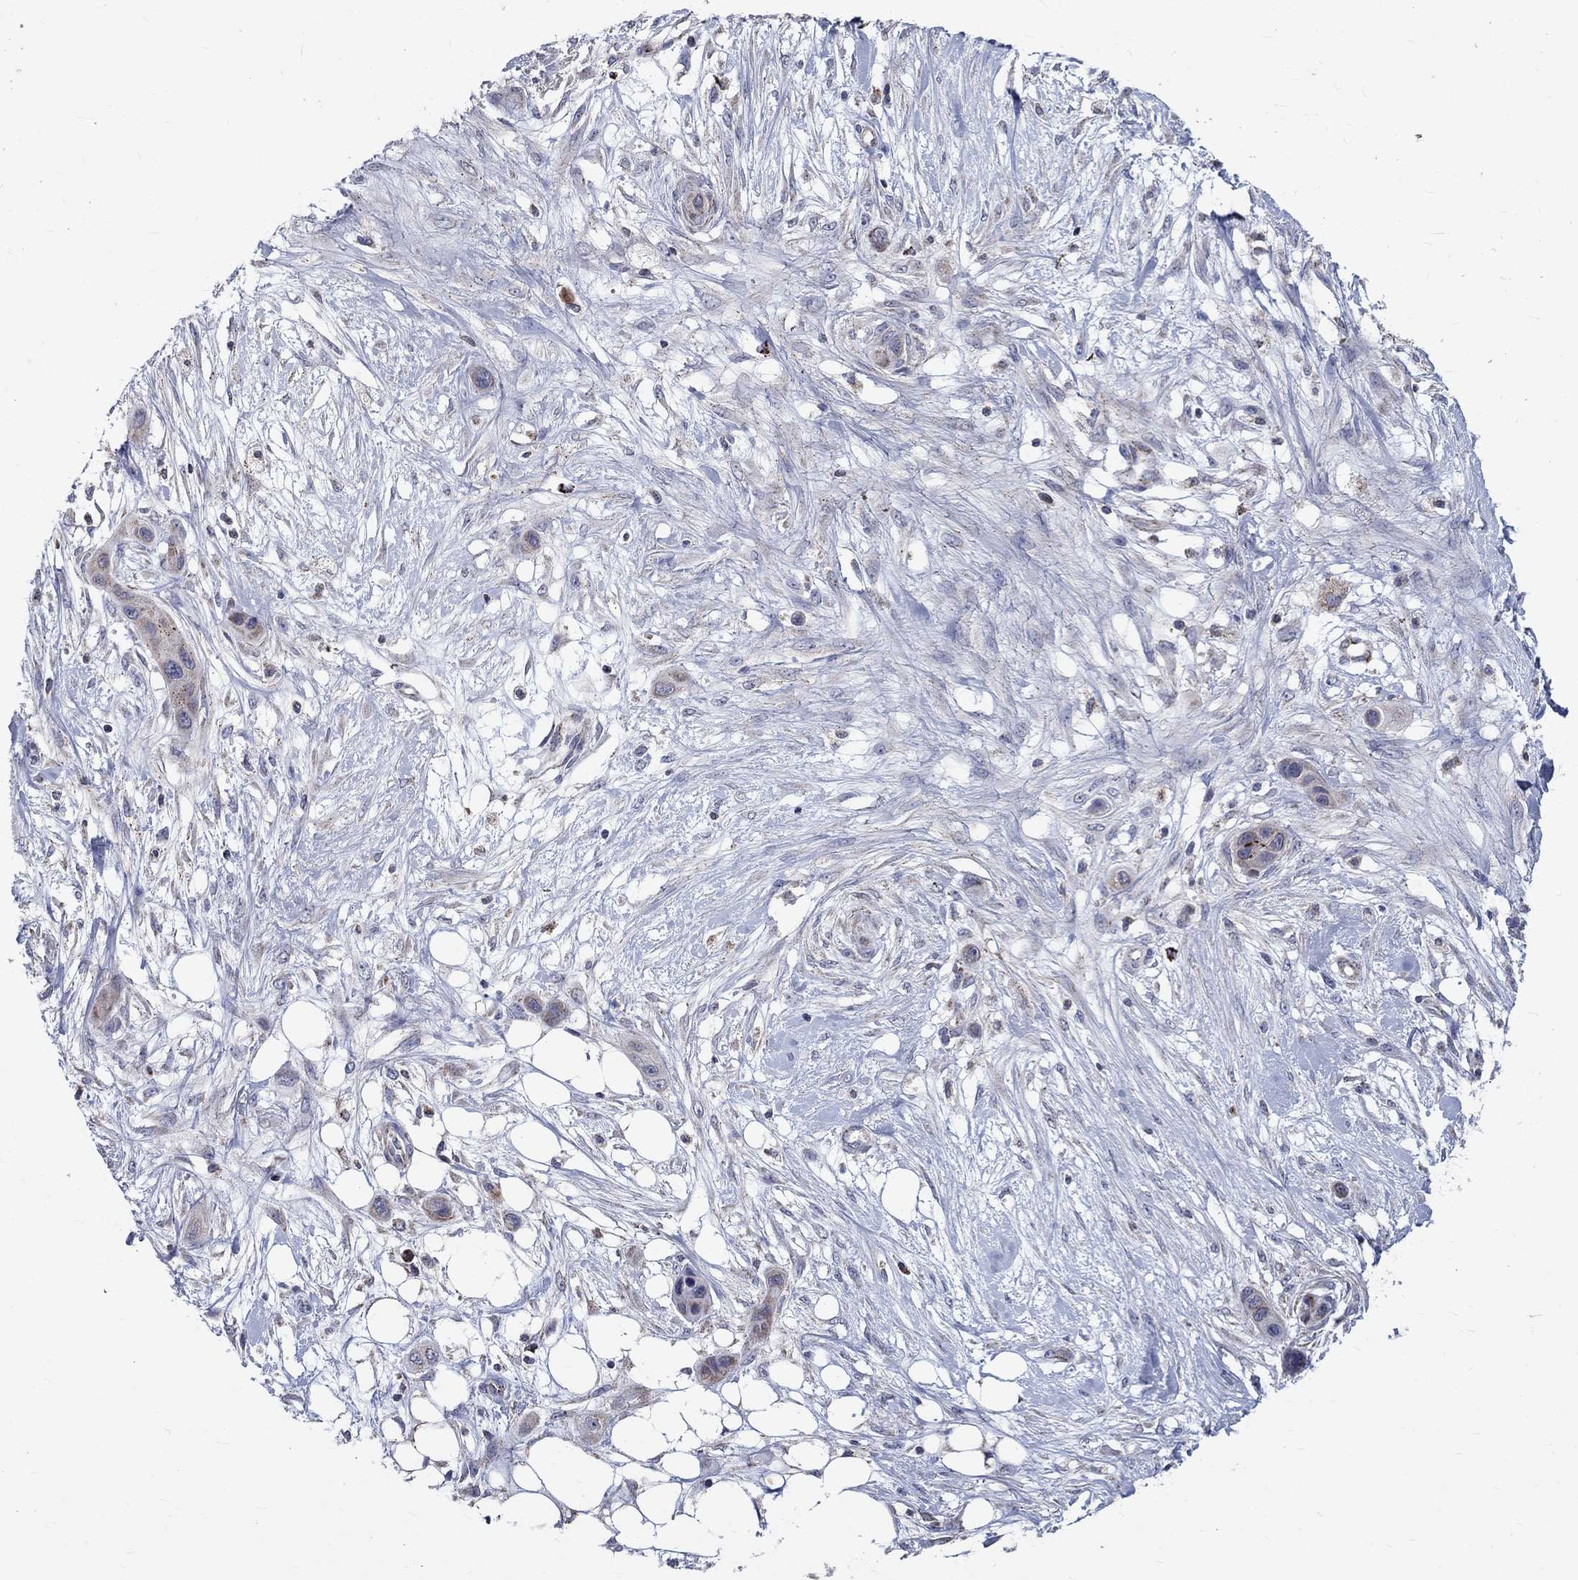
{"staining": {"intensity": "negative", "quantity": "none", "location": "none"}, "tissue": "skin cancer", "cell_type": "Tumor cells", "image_type": "cancer", "snomed": [{"axis": "morphology", "description": "Squamous cell carcinoma, NOS"}, {"axis": "topography", "description": "Skin"}], "caption": "An immunohistochemistry micrograph of skin squamous cell carcinoma is shown. There is no staining in tumor cells of skin squamous cell carcinoma.", "gene": "SLC4A10", "patient": {"sex": "male", "age": 79}}